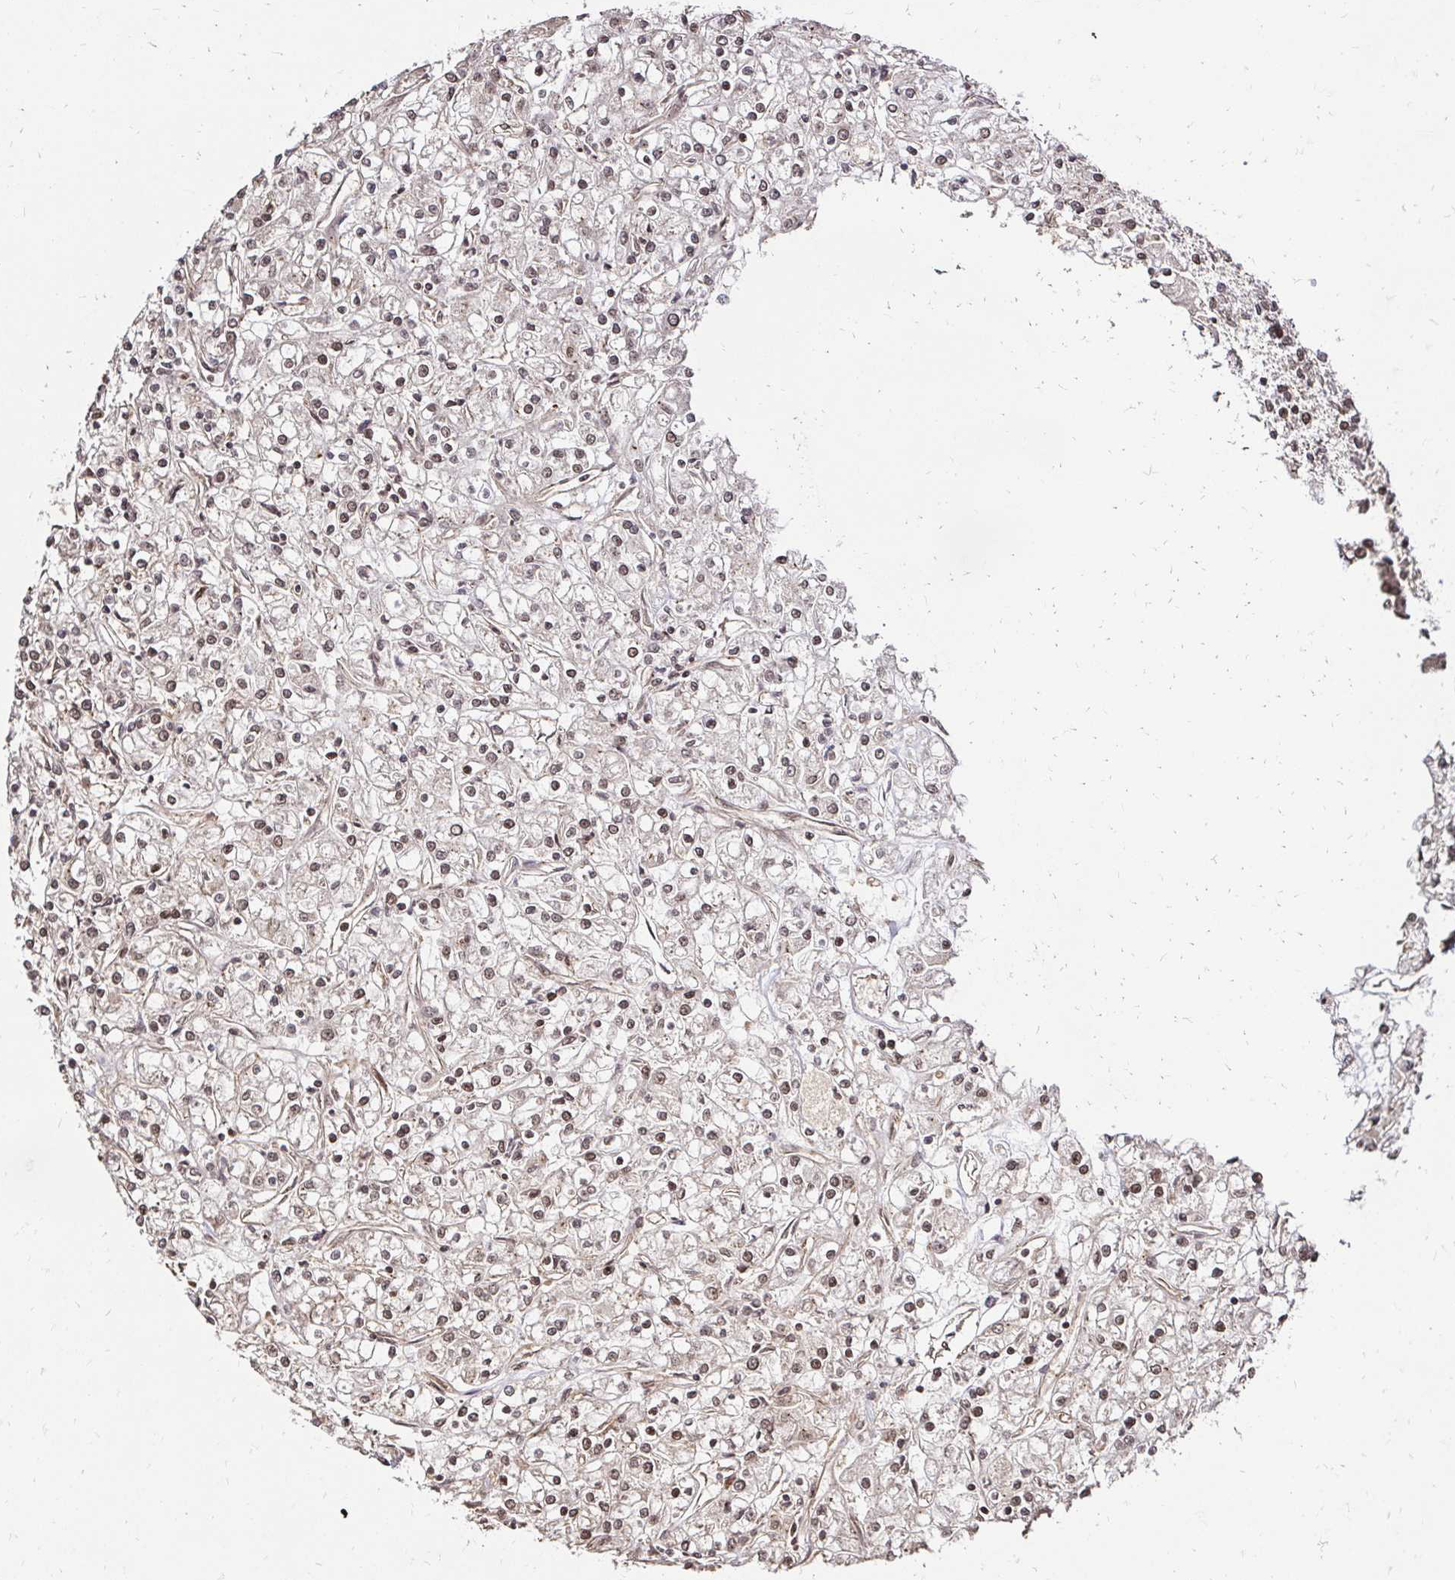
{"staining": {"intensity": "weak", "quantity": ">75%", "location": "nuclear"}, "tissue": "renal cancer", "cell_type": "Tumor cells", "image_type": "cancer", "snomed": [{"axis": "morphology", "description": "Adenocarcinoma, NOS"}, {"axis": "topography", "description": "Kidney"}], "caption": "Immunohistochemical staining of human adenocarcinoma (renal) demonstrates low levels of weak nuclear staining in about >75% of tumor cells. (brown staining indicates protein expression, while blue staining denotes nuclei).", "gene": "GLYR1", "patient": {"sex": "female", "age": 59}}